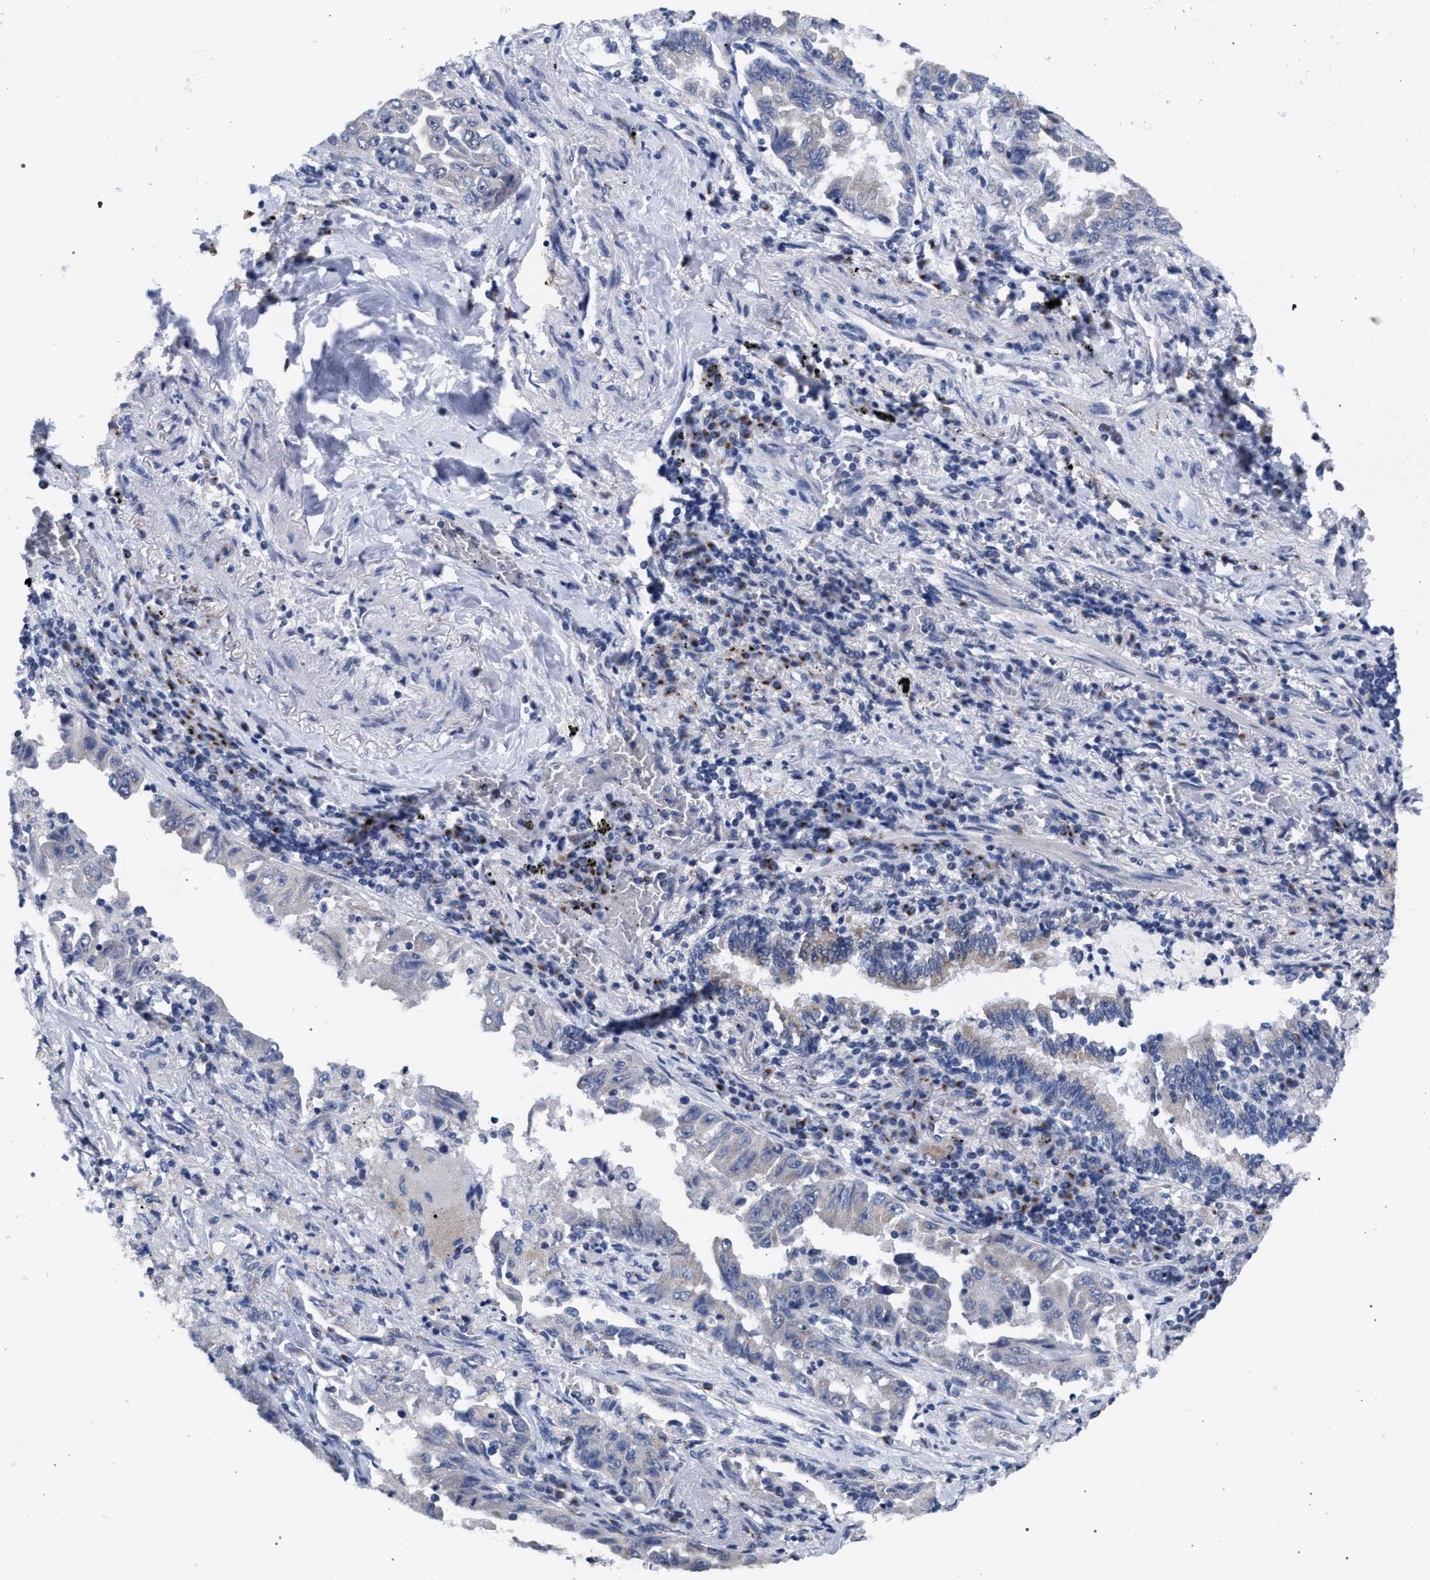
{"staining": {"intensity": "negative", "quantity": "none", "location": "none"}, "tissue": "lung cancer", "cell_type": "Tumor cells", "image_type": "cancer", "snomed": [{"axis": "morphology", "description": "Adenocarcinoma, NOS"}, {"axis": "topography", "description": "Lung"}], "caption": "There is no significant positivity in tumor cells of adenocarcinoma (lung).", "gene": "GOLGA2", "patient": {"sex": "female", "age": 51}}